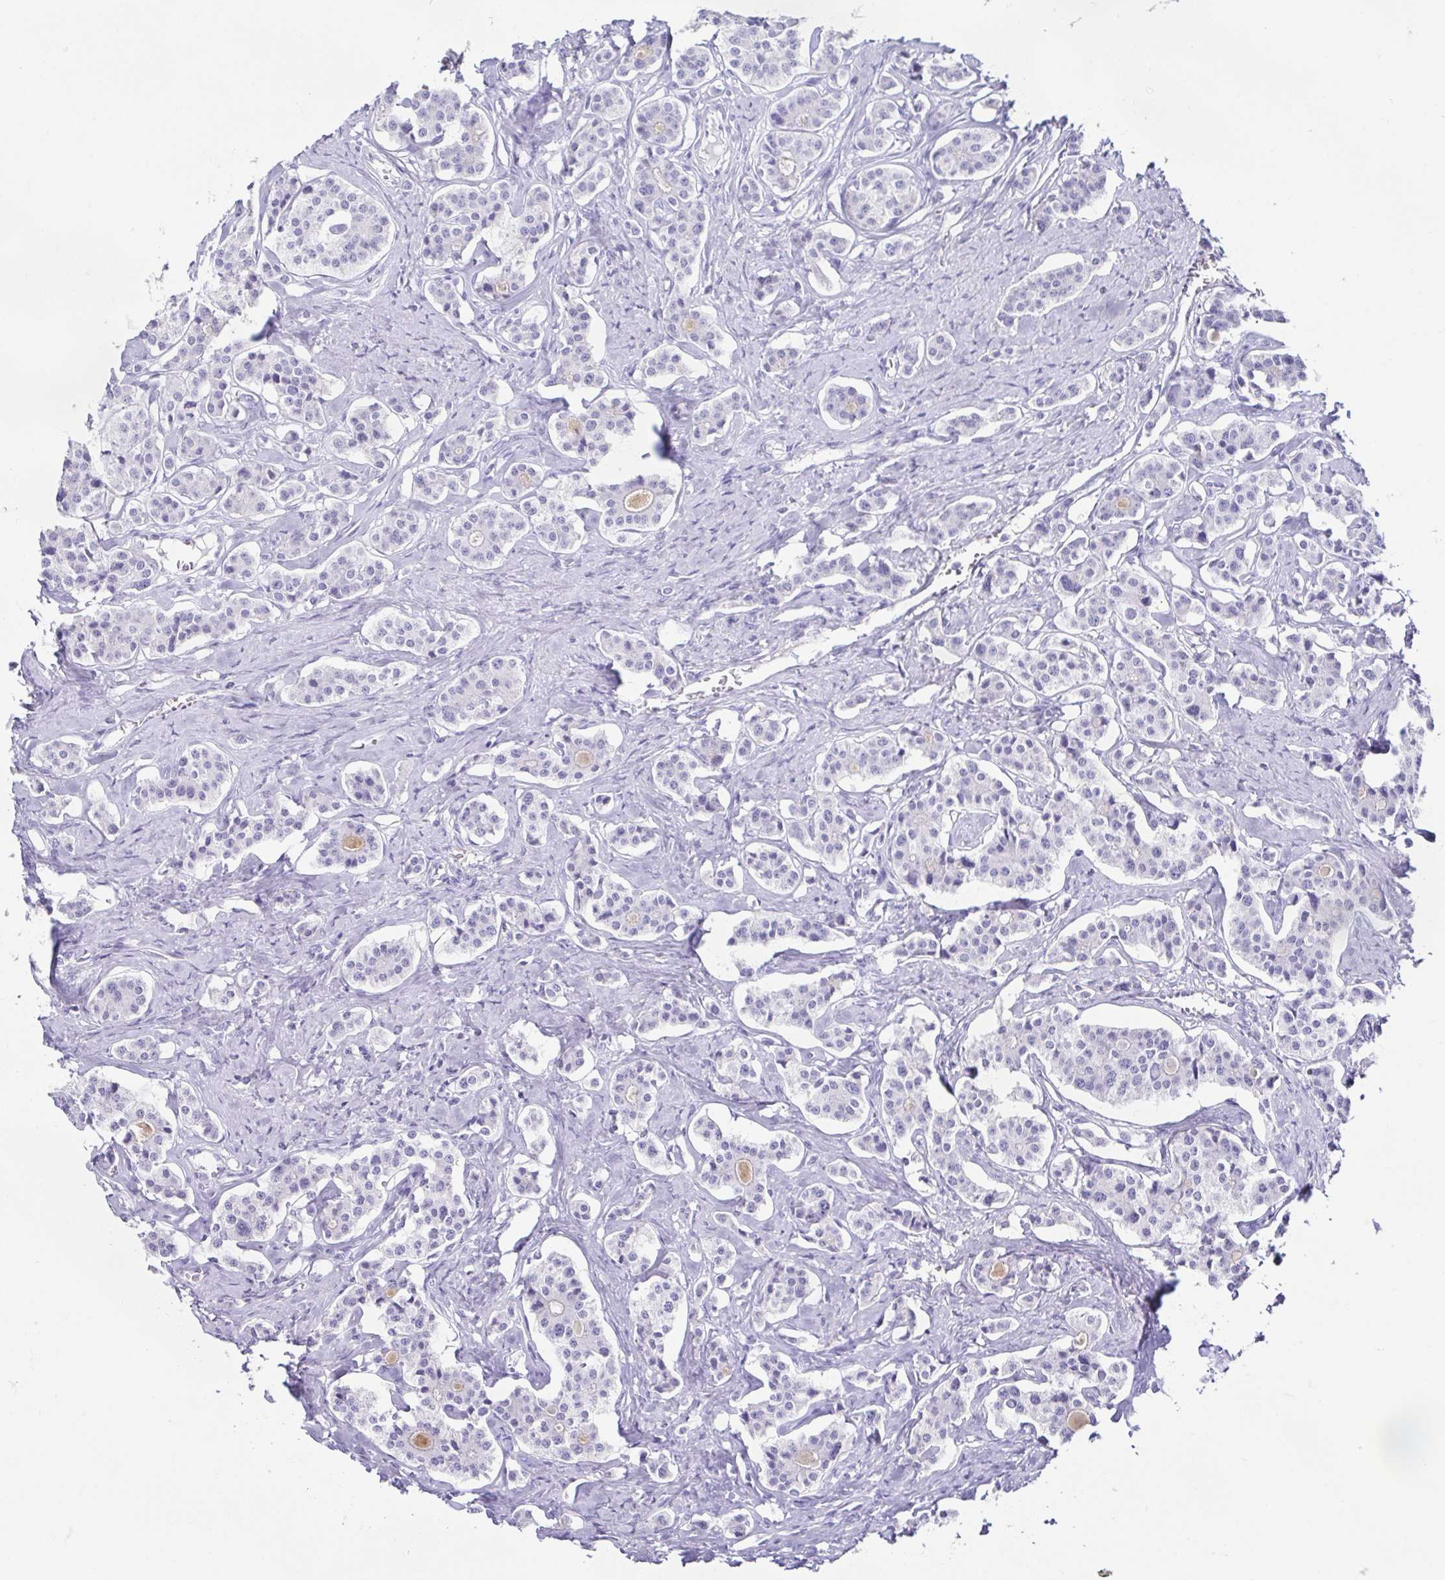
{"staining": {"intensity": "negative", "quantity": "none", "location": "none"}, "tissue": "carcinoid", "cell_type": "Tumor cells", "image_type": "cancer", "snomed": [{"axis": "morphology", "description": "Carcinoid, malignant, NOS"}, {"axis": "topography", "description": "Small intestine"}], "caption": "Tumor cells are negative for brown protein staining in carcinoid.", "gene": "CD164L2", "patient": {"sex": "male", "age": 63}}